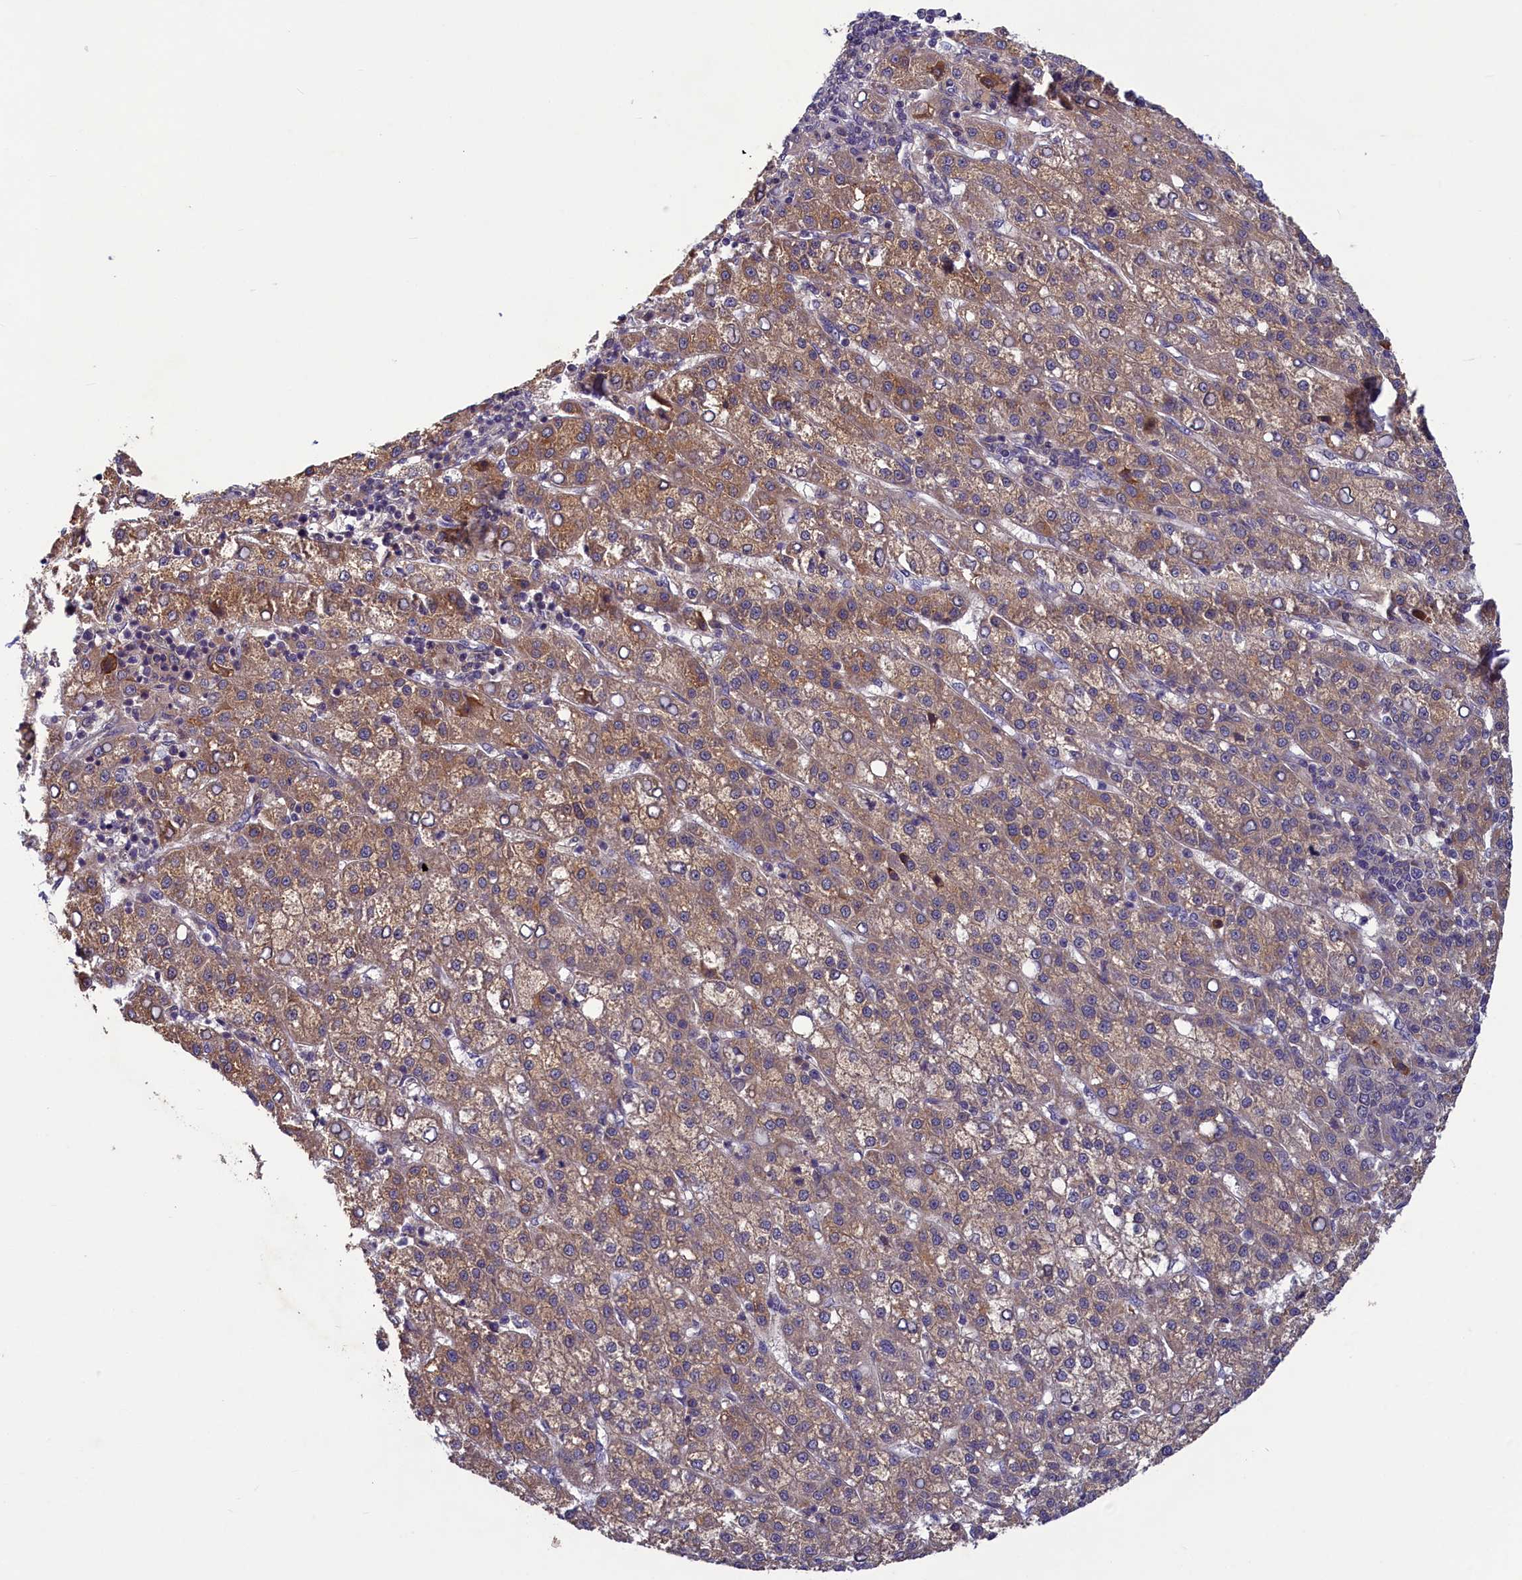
{"staining": {"intensity": "moderate", "quantity": ">75%", "location": "cytoplasmic/membranous"}, "tissue": "liver cancer", "cell_type": "Tumor cells", "image_type": "cancer", "snomed": [{"axis": "morphology", "description": "Carcinoma, Hepatocellular, NOS"}, {"axis": "topography", "description": "Liver"}], "caption": "This histopathology image exhibits immunohistochemistry staining of human liver cancer (hepatocellular carcinoma), with medium moderate cytoplasmic/membranous positivity in about >75% of tumor cells.", "gene": "NUBP1", "patient": {"sex": "female", "age": 58}}